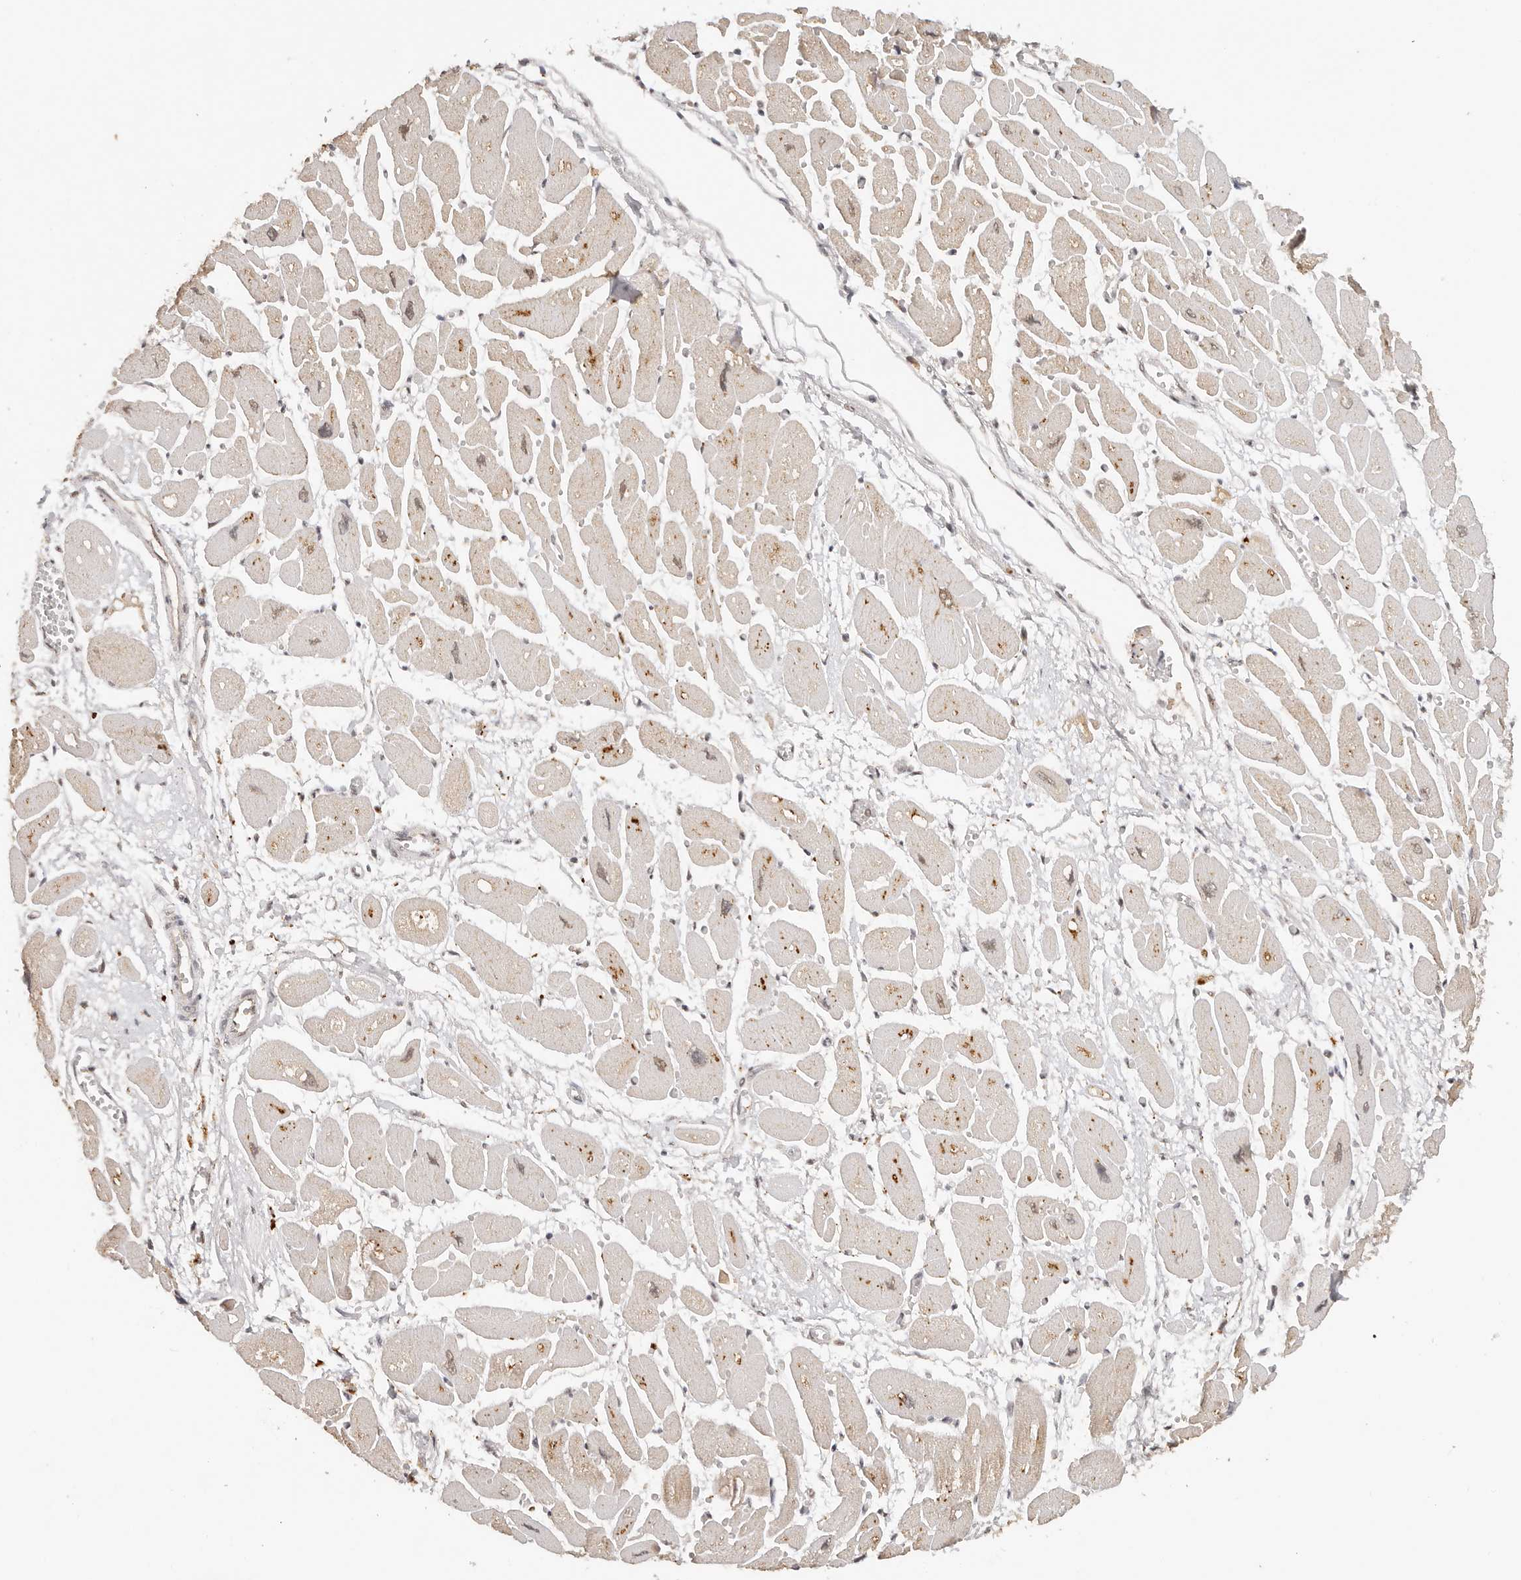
{"staining": {"intensity": "moderate", "quantity": "25%-75%", "location": "cytoplasmic/membranous"}, "tissue": "heart muscle", "cell_type": "Cardiomyocytes", "image_type": "normal", "snomed": [{"axis": "morphology", "description": "Normal tissue, NOS"}, {"axis": "topography", "description": "Heart"}], "caption": "Immunohistochemical staining of normal human heart muscle shows medium levels of moderate cytoplasmic/membranous positivity in approximately 25%-75% of cardiomyocytes.", "gene": "SEC14L1", "patient": {"sex": "female", "age": 54}}